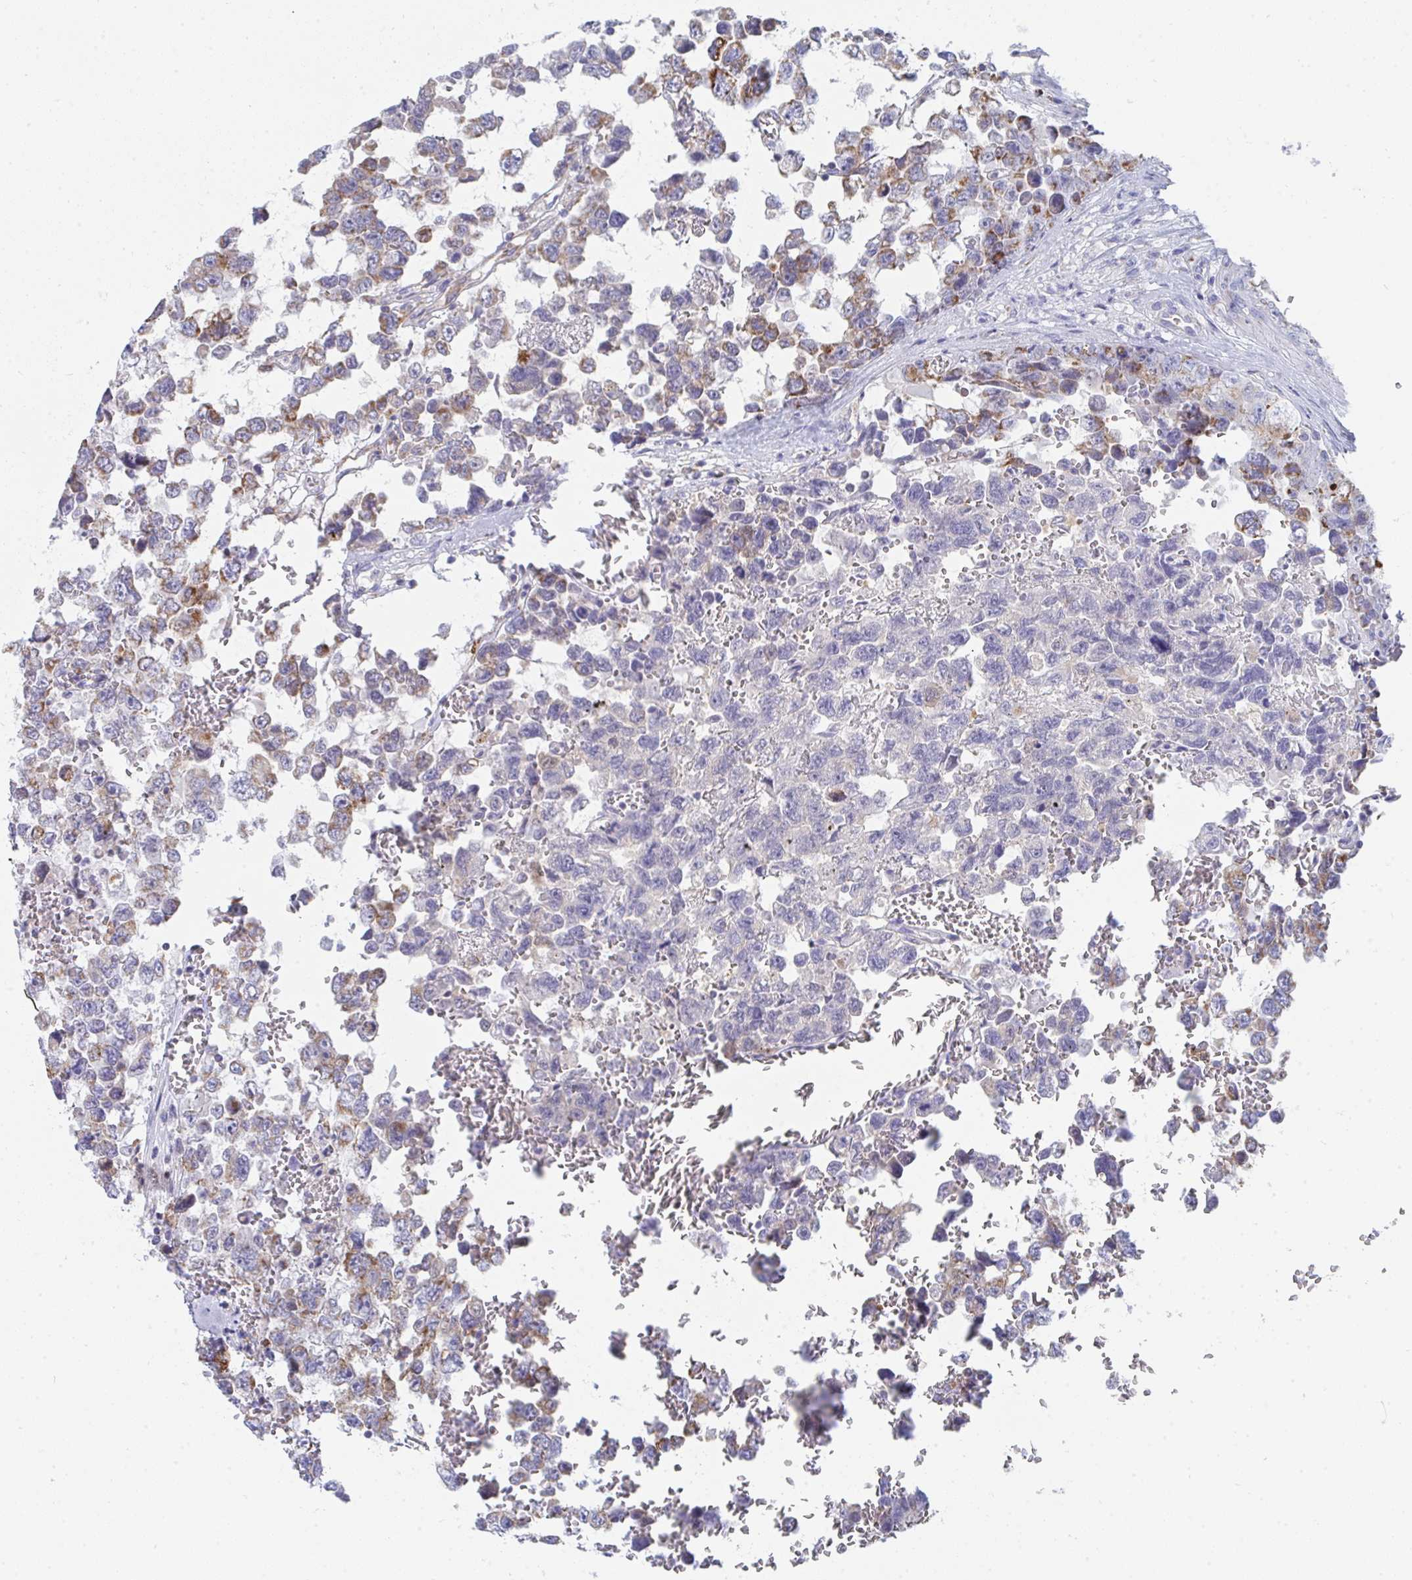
{"staining": {"intensity": "moderate", "quantity": "<25%", "location": "cytoplasmic/membranous"}, "tissue": "testis cancer", "cell_type": "Tumor cells", "image_type": "cancer", "snomed": [{"axis": "morphology", "description": "Carcinoma, Embryonal, NOS"}, {"axis": "topography", "description": "Testis"}], "caption": "Moderate cytoplasmic/membranous protein positivity is appreciated in about <25% of tumor cells in testis embryonal carcinoma. The staining was performed using DAB to visualize the protein expression in brown, while the nuclei were stained in blue with hematoxylin (Magnification: 20x).", "gene": "AIFM1", "patient": {"sex": "male", "age": 18}}